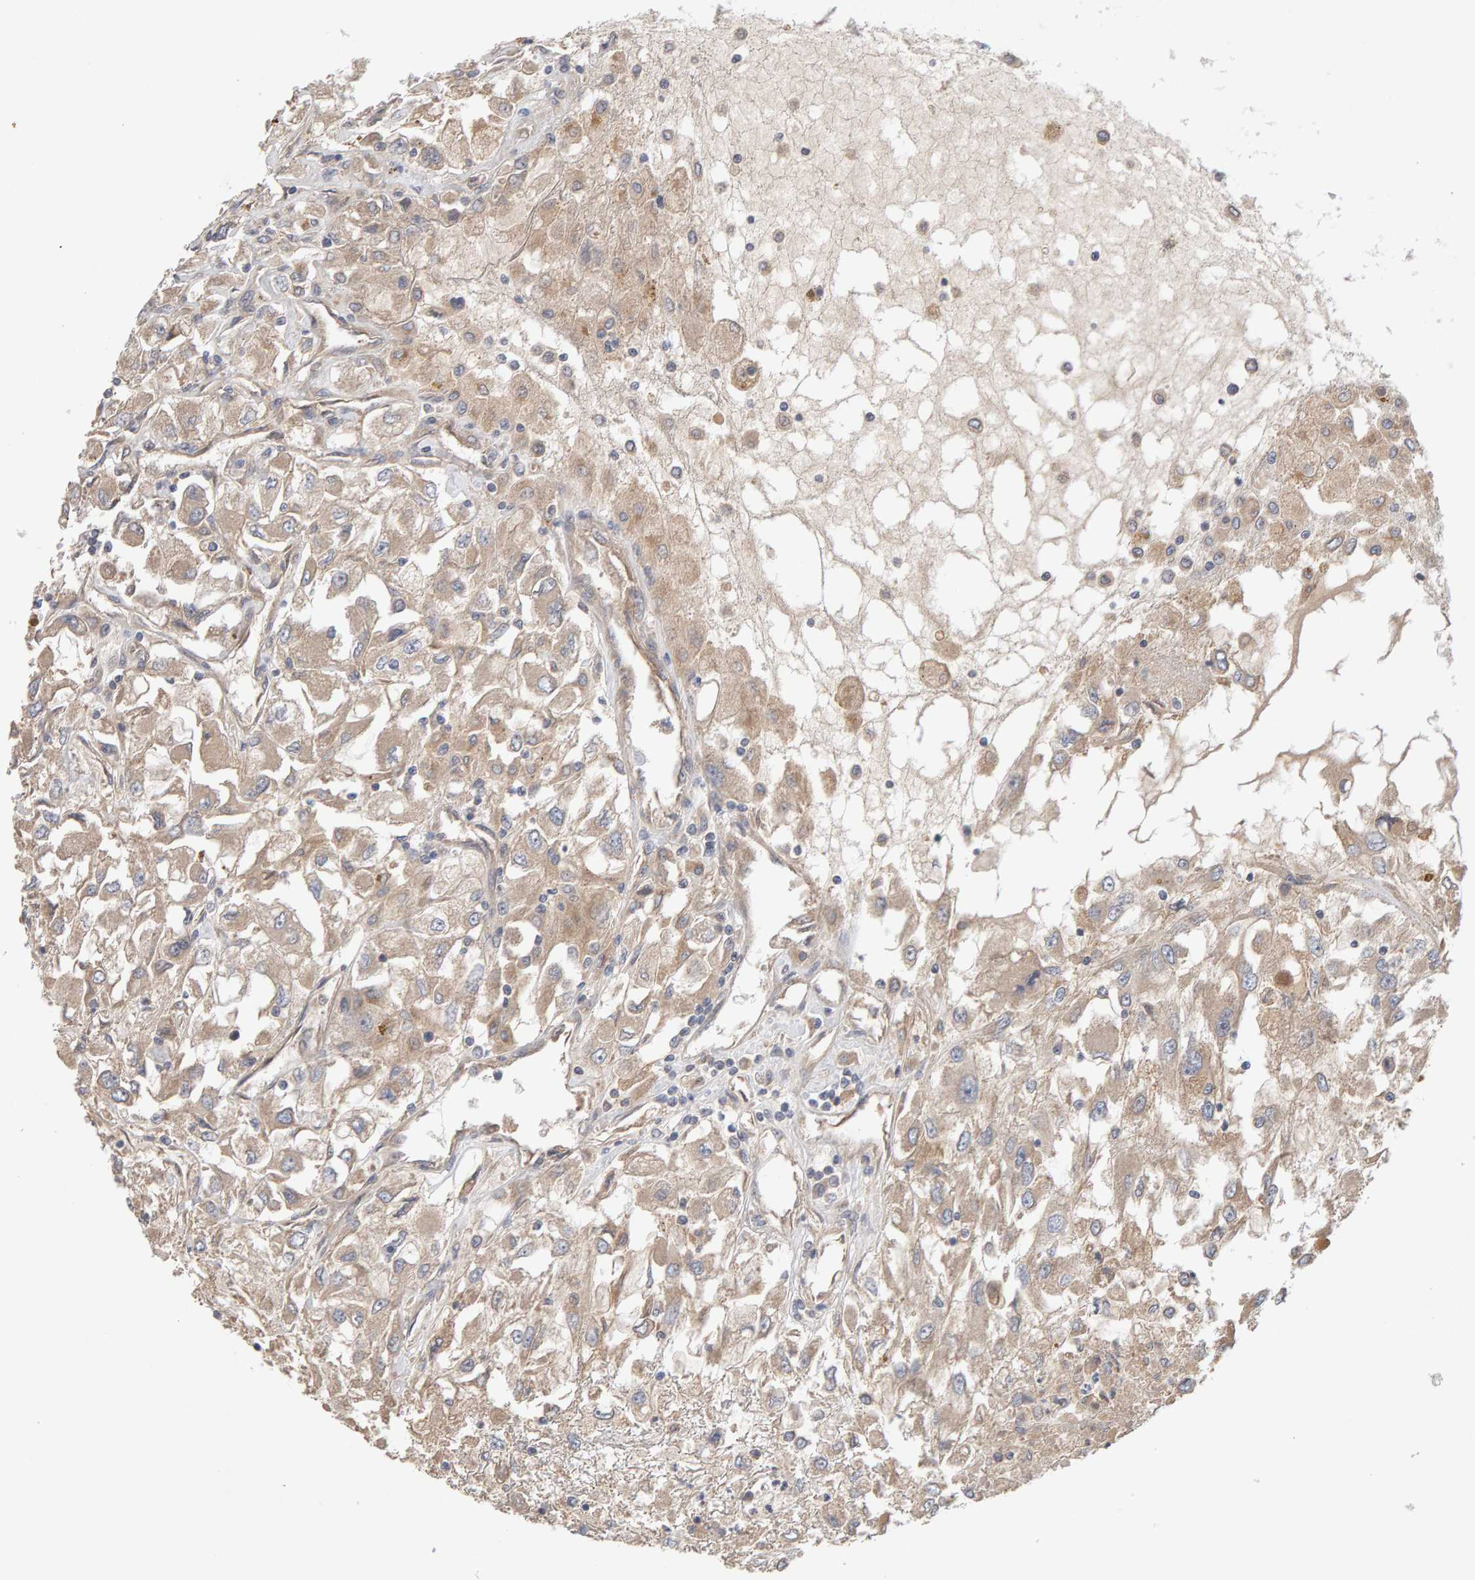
{"staining": {"intensity": "weak", "quantity": ">75%", "location": "cytoplasmic/membranous"}, "tissue": "renal cancer", "cell_type": "Tumor cells", "image_type": "cancer", "snomed": [{"axis": "morphology", "description": "Adenocarcinoma, NOS"}, {"axis": "topography", "description": "Kidney"}], "caption": "Brown immunohistochemical staining in renal cancer shows weak cytoplasmic/membranous staining in about >75% of tumor cells.", "gene": "RNF19A", "patient": {"sex": "female", "age": 52}}